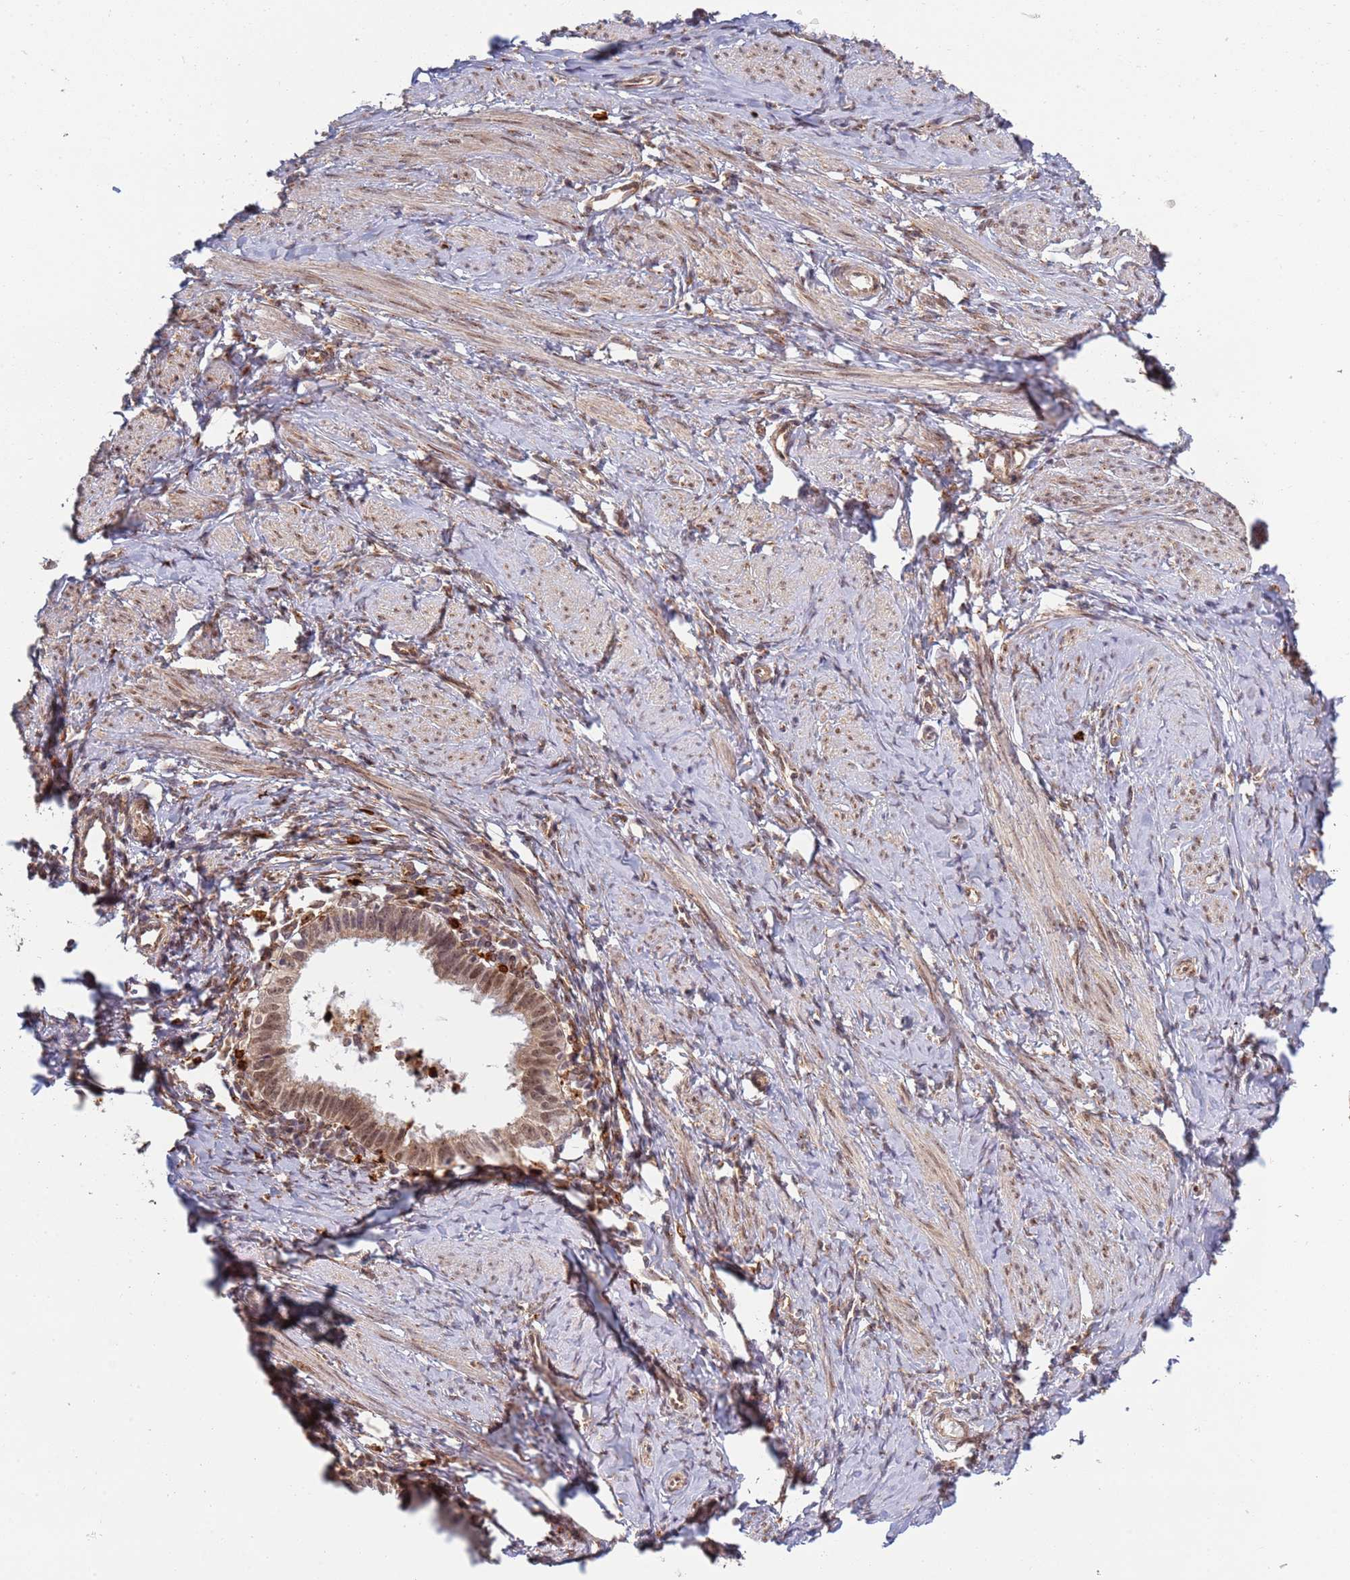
{"staining": {"intensity": "moderate", "quantity": ">75%", "location": "nuclear"}, "tissue": "cervical cancer", "cell_type": "Tumor cells", "image_type": "cancer", "snomed": [{"axis": "morphology", "description": "Adenocarcinoma, NOS"}, {"axis": "topography", "description": "Cervix"}], "caption": "This is an image of IHC staining of cervical cancer, which shows moderate positivity in the nuclear of tumor cells.", "gene": "CEP170", "patient": {"sex": "female", "age": 36}}